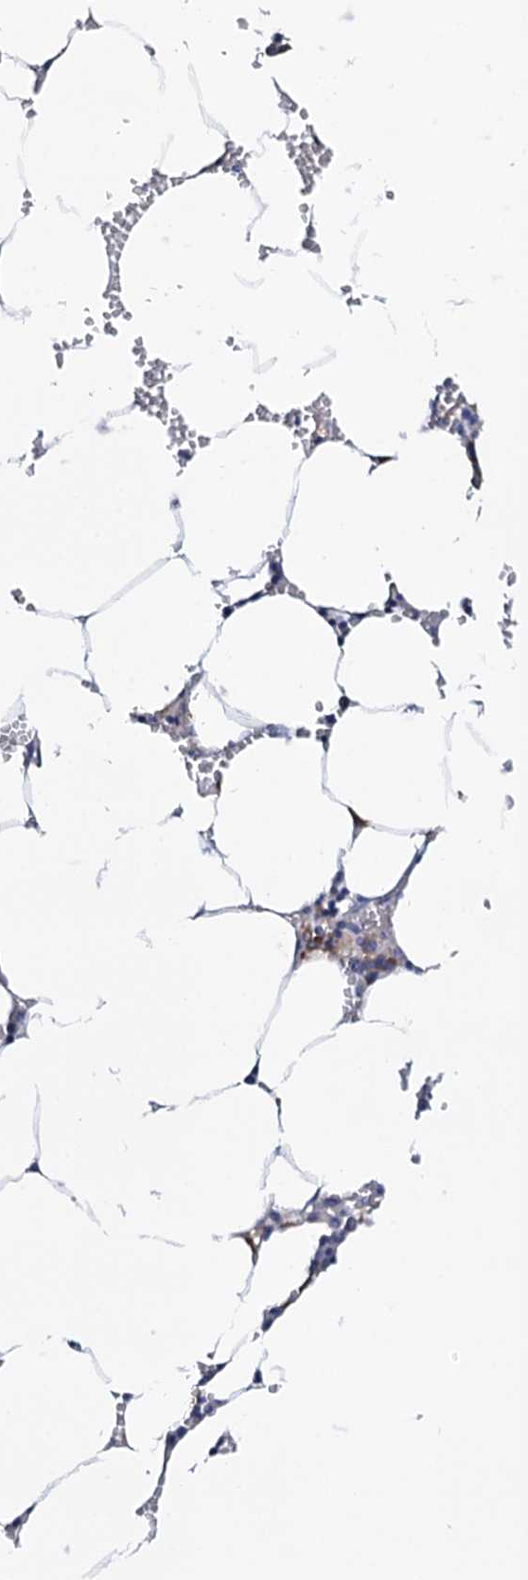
{"staining": {"intensity": "negative", "quantity": "none", "location": "none"}, "tissue": "bone marrow", "cell_type": "Hematopoietic cells", "image_type": "normal", "snomed": [{"axis": "morphology", "description": "Normal tissue, NOS"}, {"axis": "topography", "description": "Bone marrow"}], "caption": "Immunohistochemistry photomicrograph of unremarkable bone marrow stained for a protein (brown), which reveals no positivity in hematopoietic cells.", "gene": "NUP58", "patient": {"sex": "male", "age": 70}}